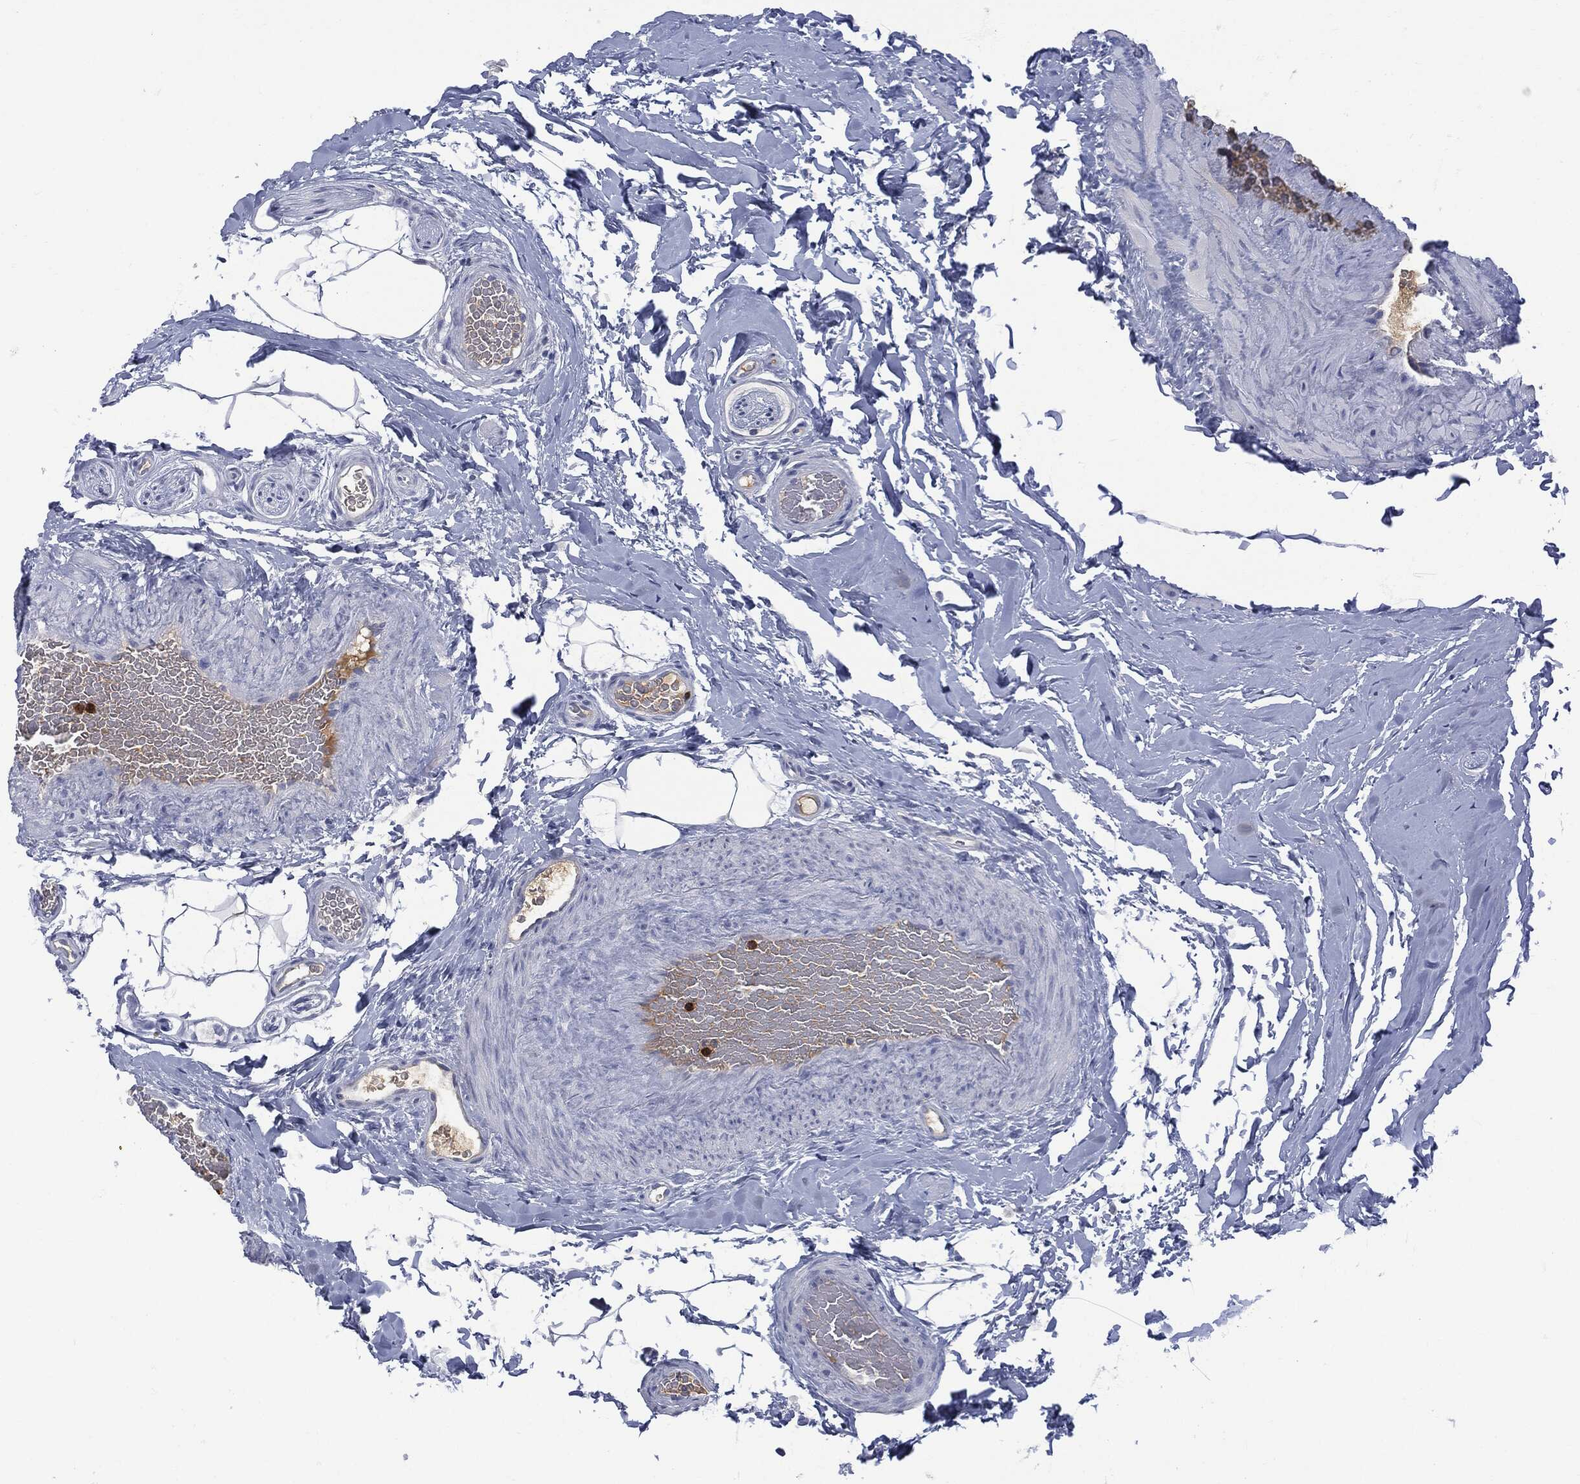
{"staining": {"intensity": "negative", "quantity": "none", "location": "none"}, "tissue": "adipose tissue", "cell_type": "Adipocytes", "image_type": "normal", "snomed": [{"axis": "morphology", "description": "Normal tissue, NOS"}, {"axis": "topography", "description": "Soft tissue"}, {"axis": "topography", "description": "Vascular tissue"}], "caption": "High power microscopy image of an immunohistochemistry image of normal adipose tissue, revealing no significant positivity in adipocytes. Brightfield microscopy of immunohistochemistry (IHC) stained with DAB (brown) and hematoxylin (blue), captured at high magnification.", "gene": "BTK", "patient": {"sex": "male", "age": 41}}